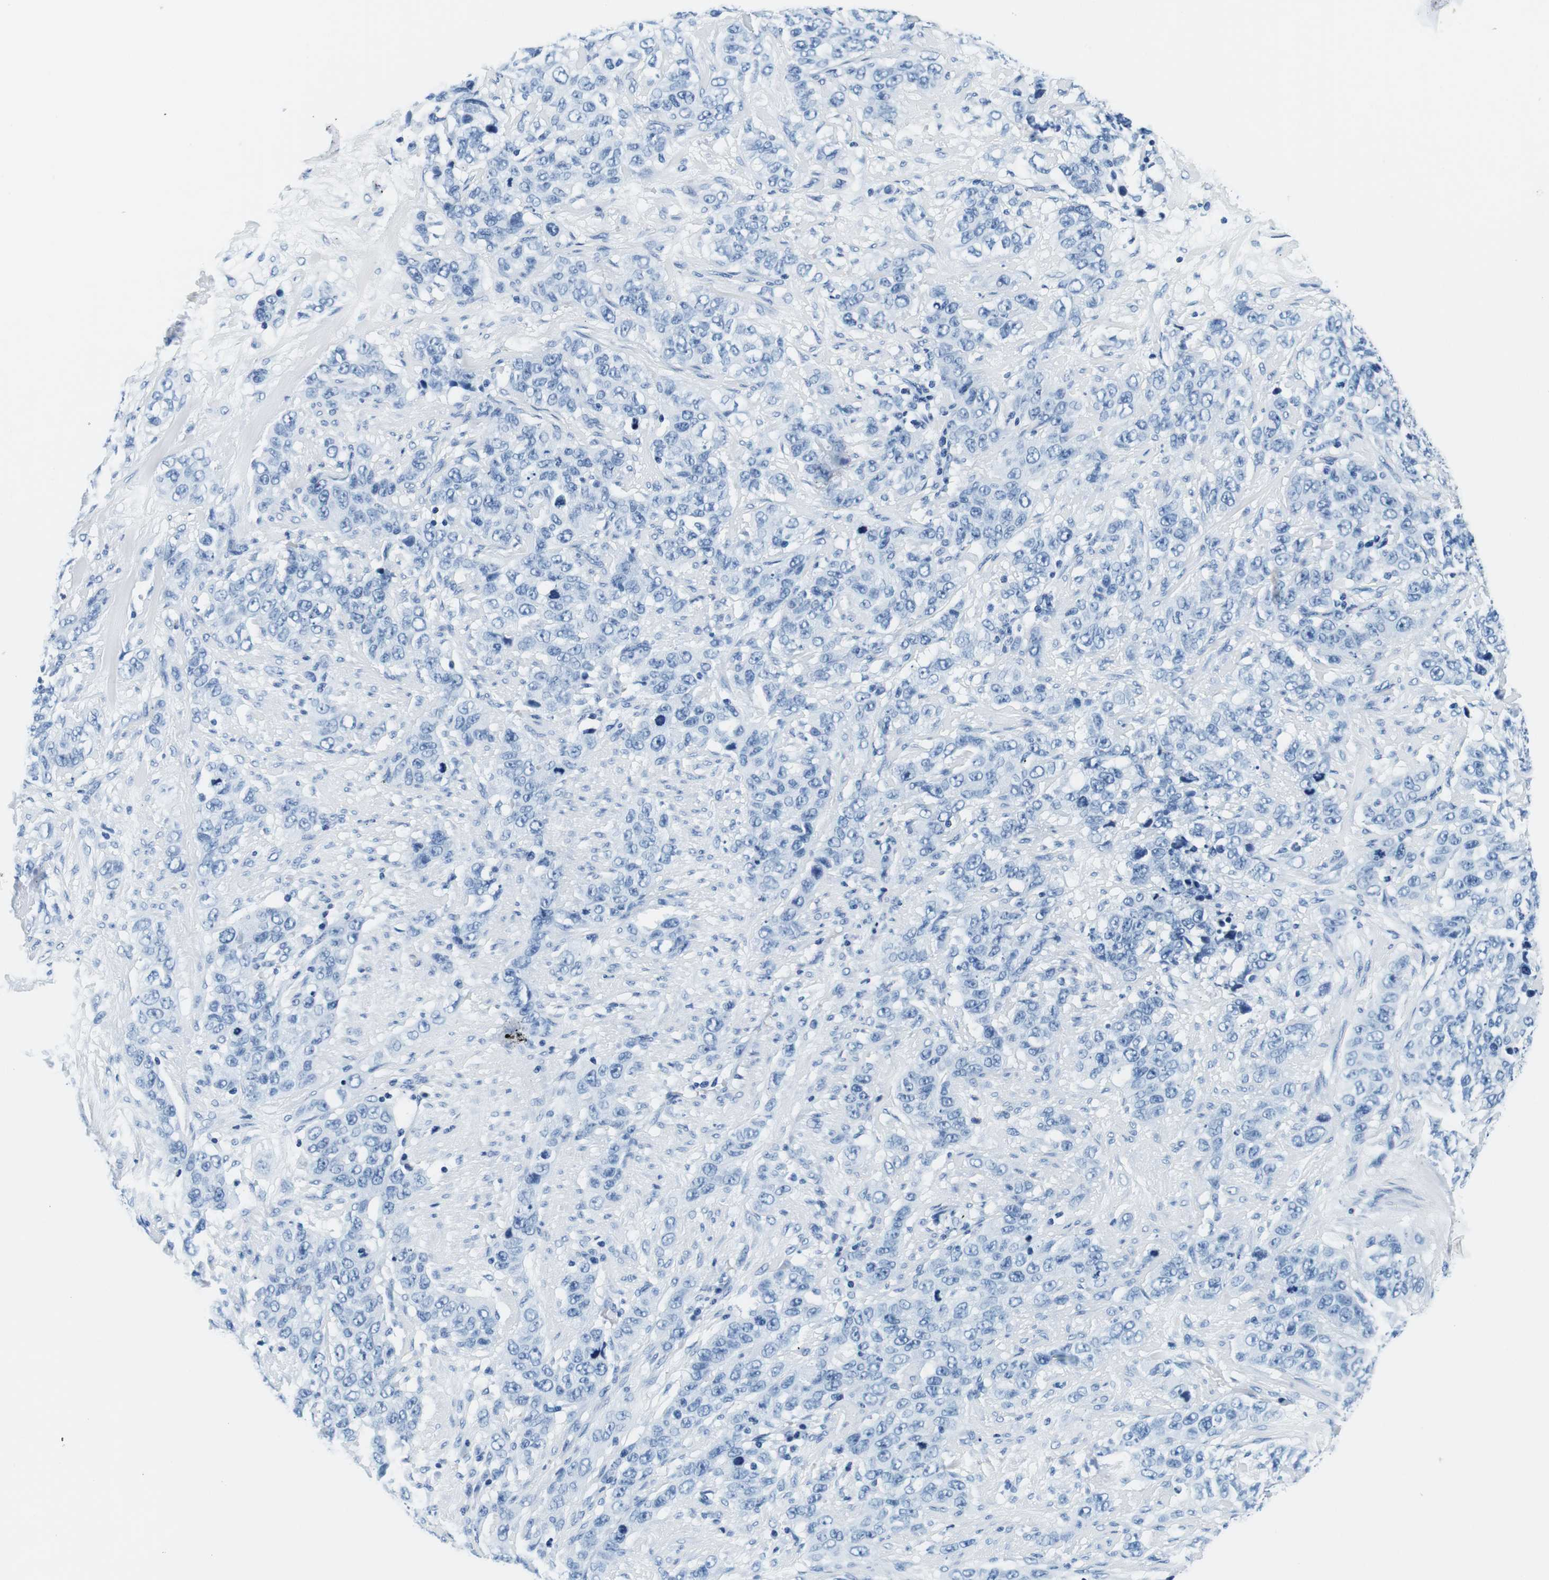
{"staining": {"intensity": "negative", "quantity": "none", "location": "none"}, "tissue": "stomach cancer", "cell_type": "Tumor cells", "image_type": "cancer", "snomed": [{"axis": "morphology", "description": "Adenocarcinoma, NOS"}, {"axis": "topography", "description": "Stomach"}], "caption": "Tumor cells are negative for protein expression in human stomach cancer.", "gene": "ELANE", "patient": {"sex": "male", "age": 48}}